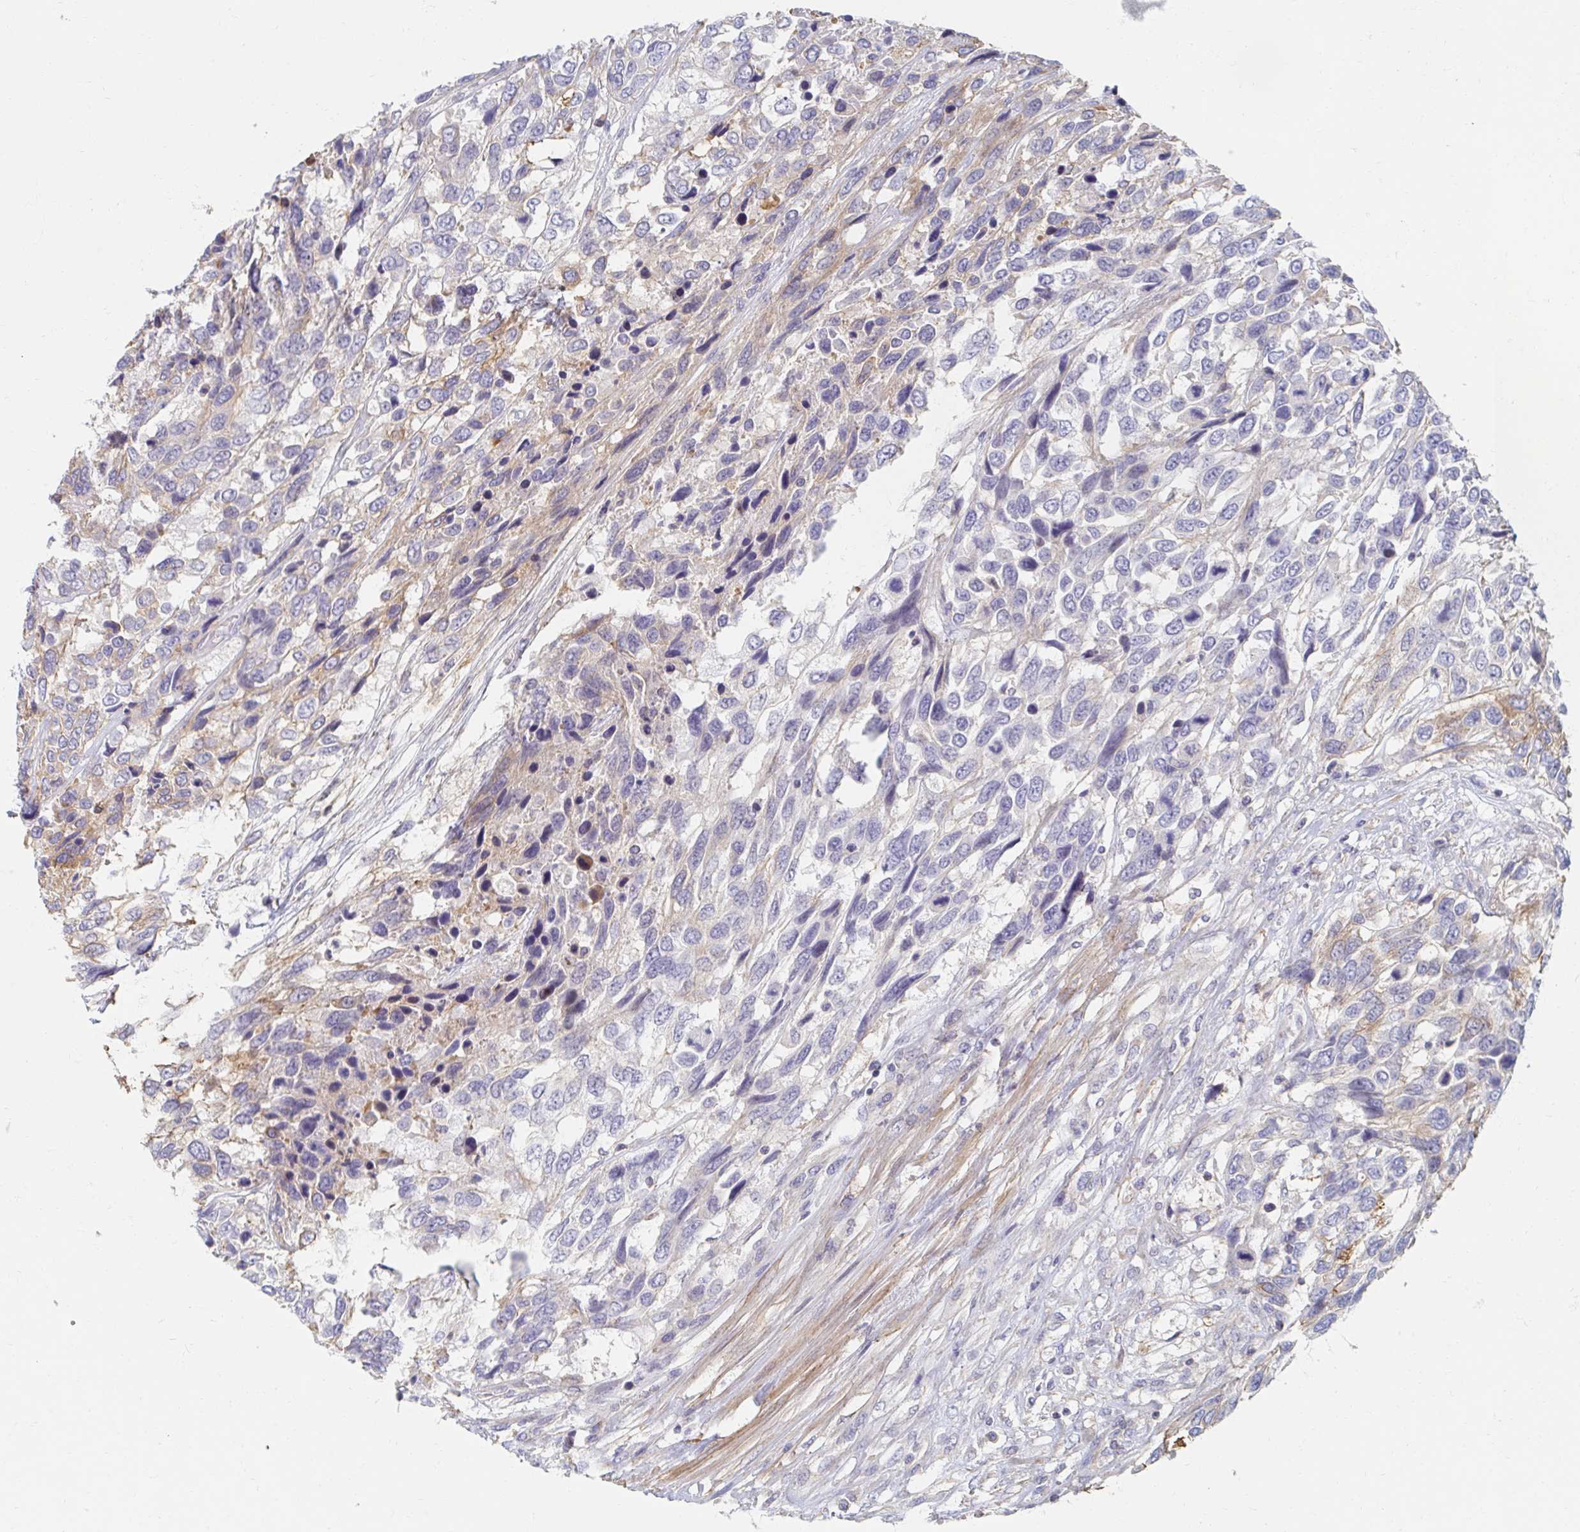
{"staining": {"intensity": "weak", "quantity": "<25%", "location": "cytoplasmic/membranous"}, "tissue": "urothelial cancer", "cell_type": "Tumor cells", "image_type": "cancer", "snomed": [{"axis": "morphology", "description": "Urothelial carcinoma, High grade"}, {"axis": "topography", "description": "Urinary bladder"}], "caption": "This is a histopathology image of immunohistochemistry (IHC) staining of urothelial cancer, which shows no staining in tumor cells.", "gene": "MYLK2", "patient": {"sex": "female", "age": 70}}